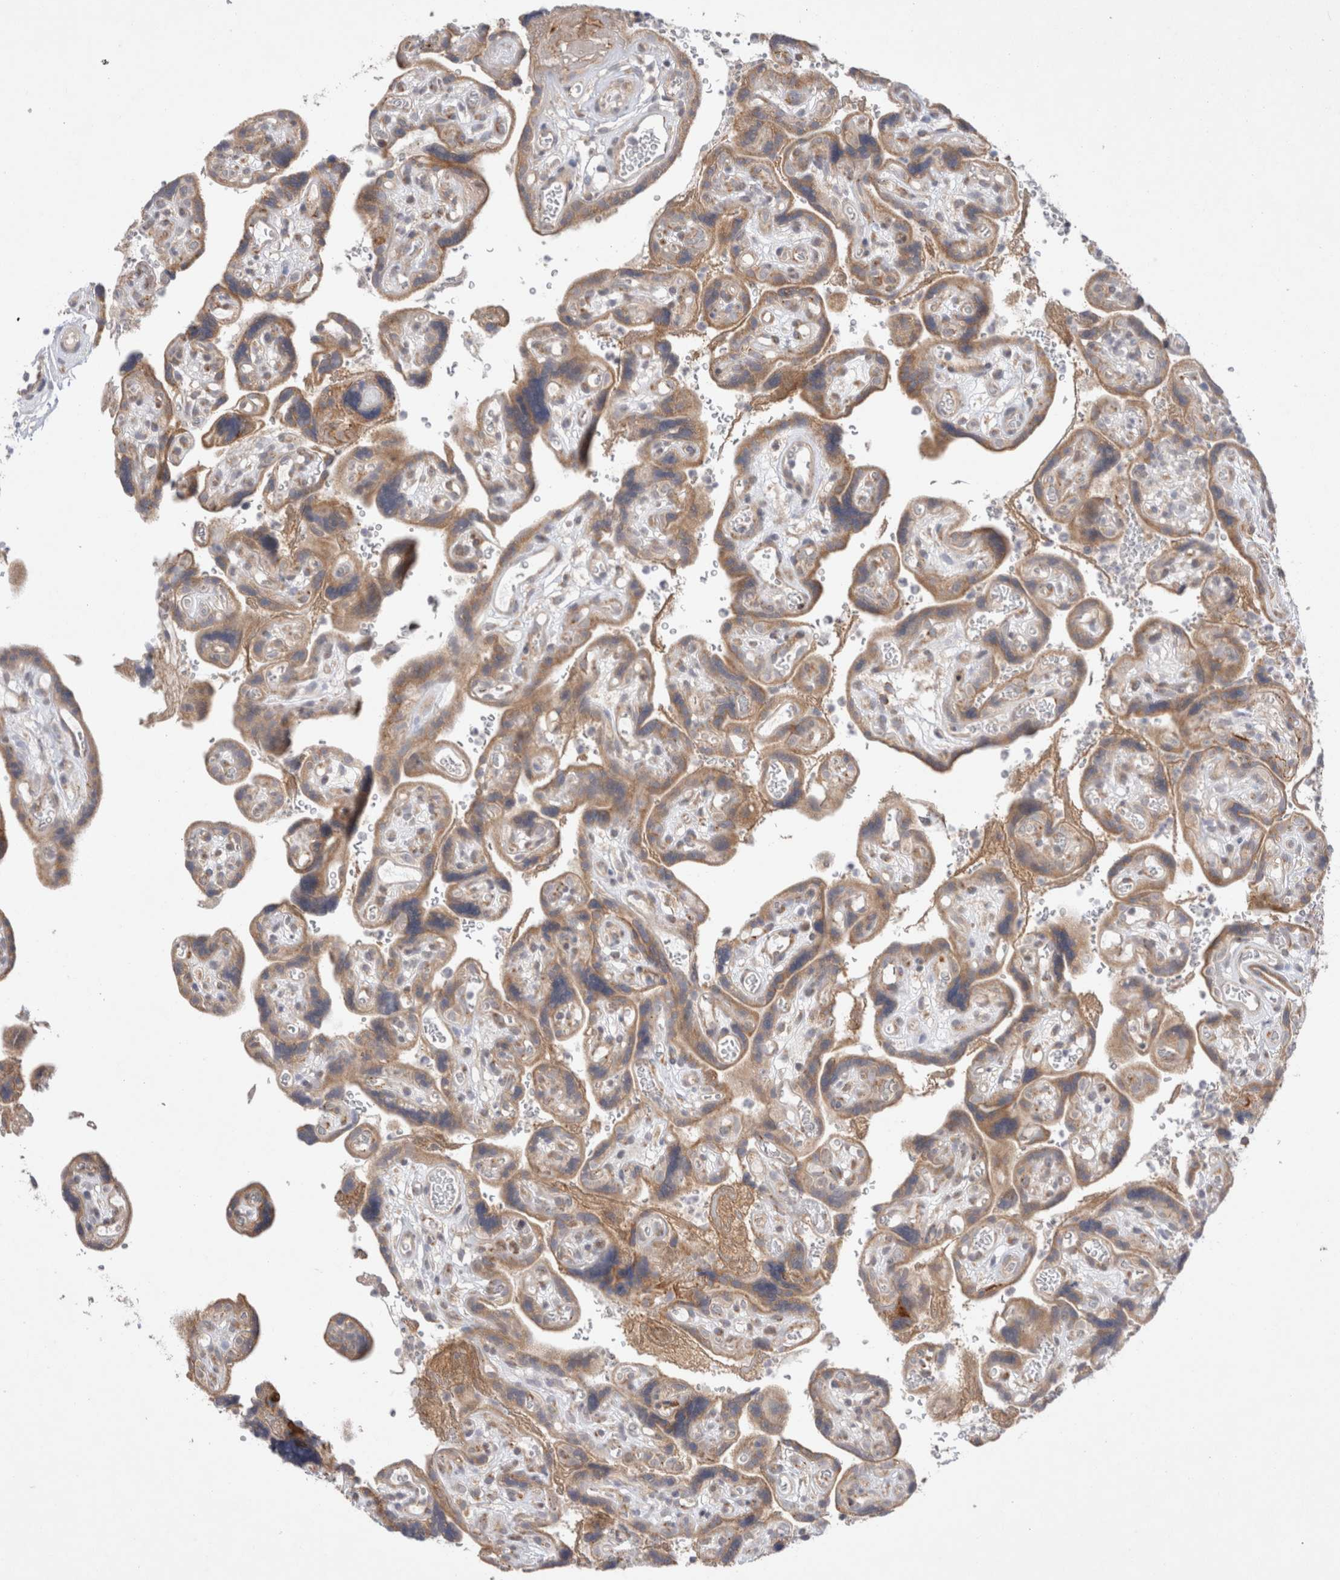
{"staining": {"intensity": "moderate", "quantity": ">75%", "location": "cytoplasmic/membranous"}, "tissue": "placenta", "cell_type": "Decidual cells", "image_type": "normal", "snomed": [{"axis": "morphology", "description": "Normal tissue, NOS"}, {"axis": "topography", "description": "Placenta"}], "caption": "Brown immunohistochemical staining in normal placenta shows moderate cytoplasmic/membranous positivity in approximately >75% of decidual cells.", "gene": "NPC1", "patient": {"sex": "female", "age": 30}}